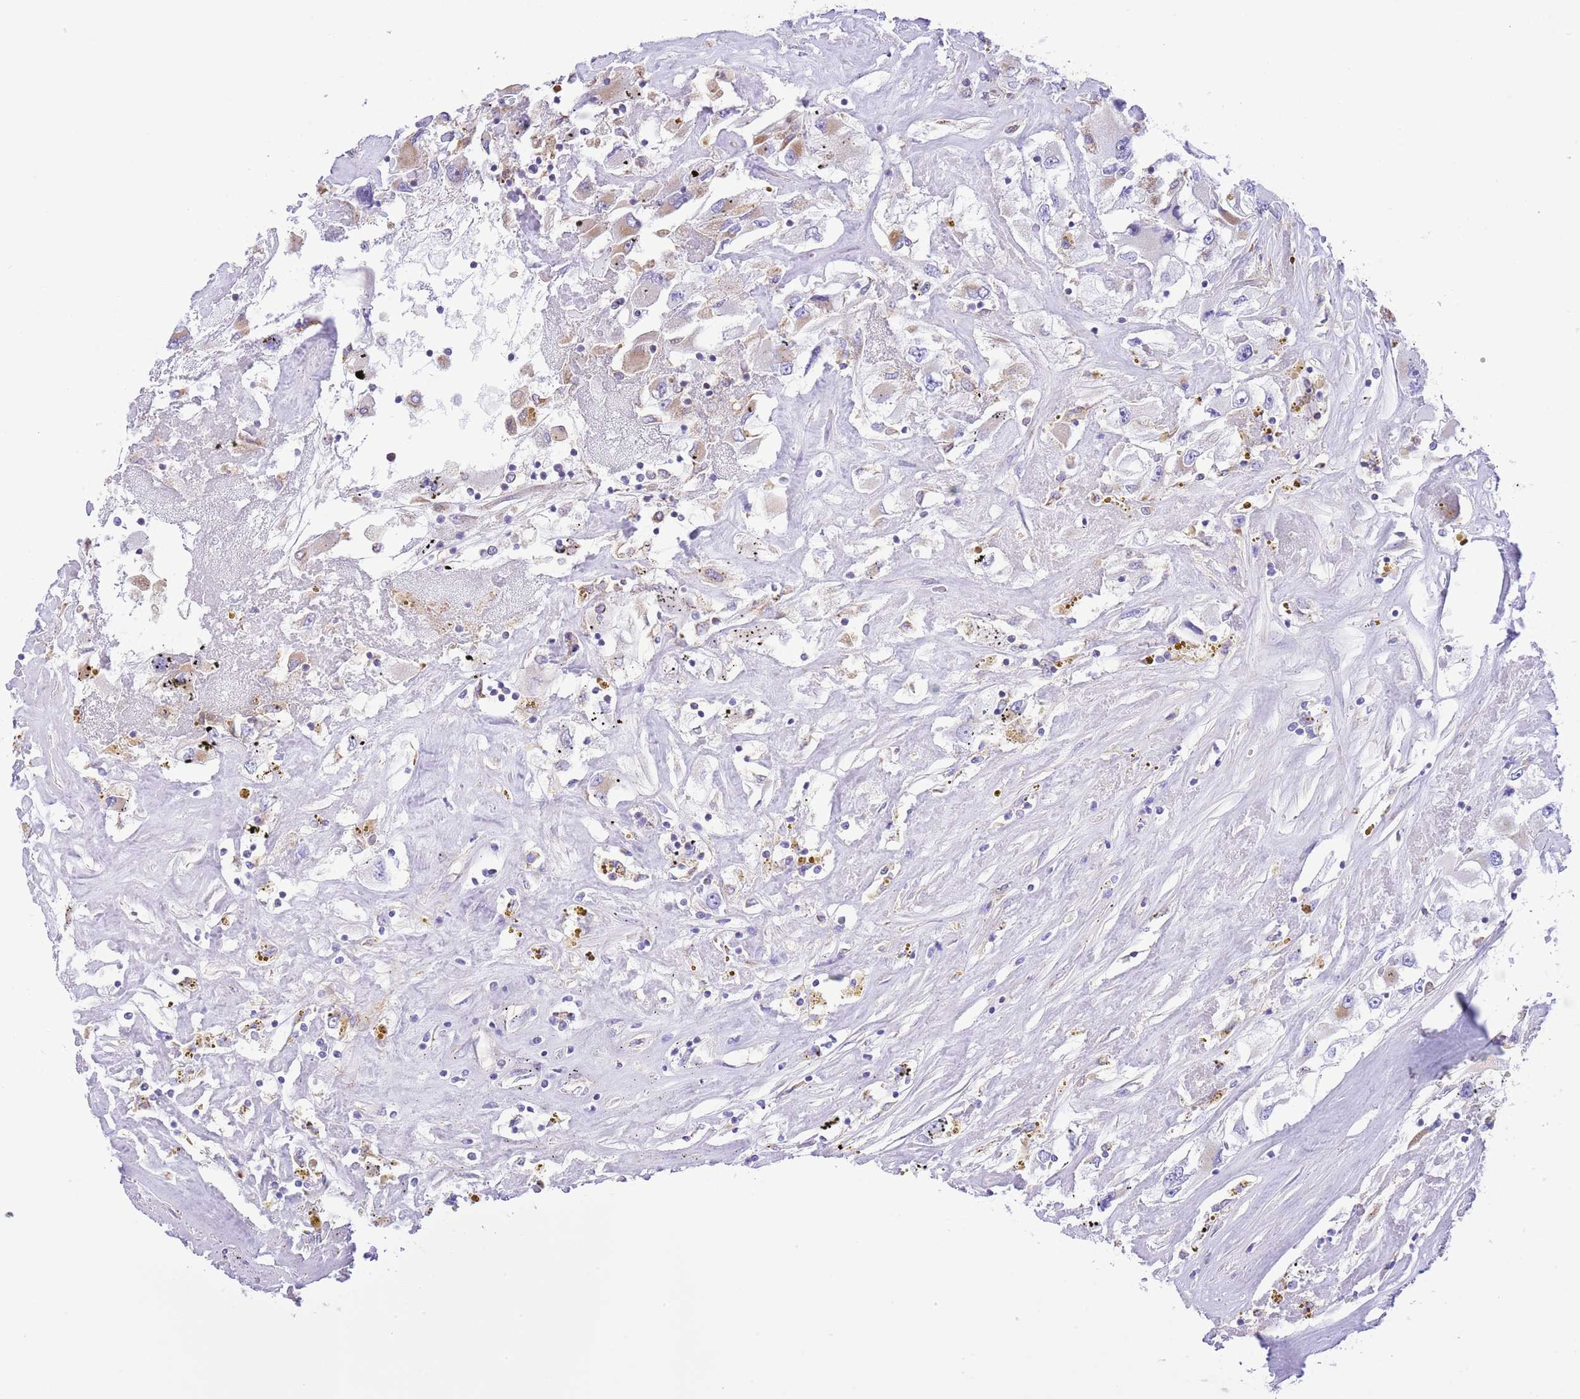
{"staining": {"intensity": "weak", "quantity": "<25%", "location": "cytoplasmic/membranous"}, "tissue": "renal cancer", "cell_type": "Tumor cells", "image_type": "cancer", "snomed": [{"axis": "morphology", "description": "Adenocarcinoma, NOS"}, {"axis": "topography", "description": "Kidney"}], "caption": "Micrograph shows no significant protein positivity in tumor cells of renal cancer. The staining is performed using DAB brown chromogen with nuclei counter-stained in using hematoxylin.", "gene": "SS18L2", "patient": {"sex": "female", "age": 52}}